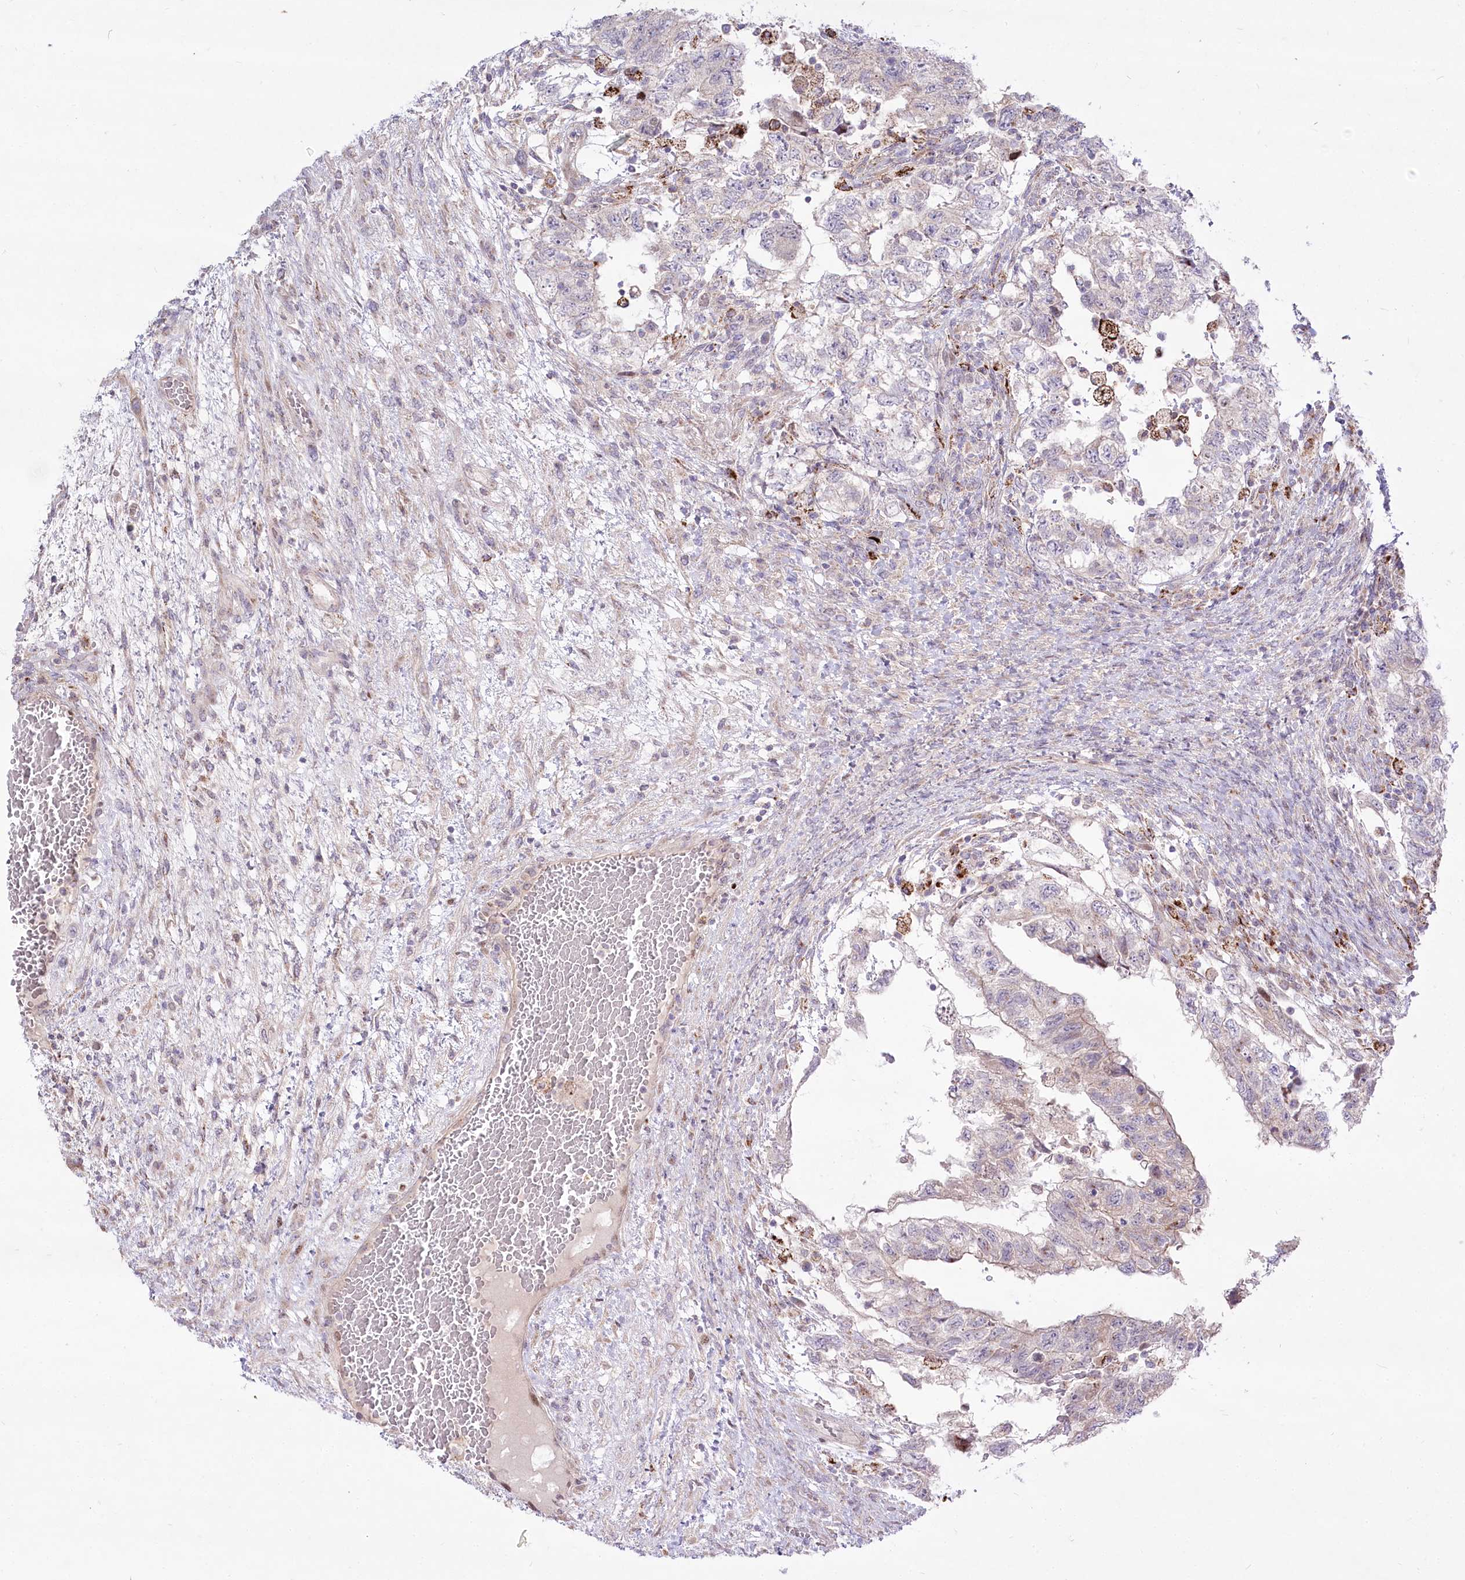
{"staining": {"intensity": "negative", "quantity": "none", "location": "none"}, "tissue": "testis cancer", "cell_type": "Tumor cells", "image_type": "cancer", "snomed": [{"axis": "morphology", "description": "Carcinoma, Embryonal, NOS"}, {"axis": "topography", "description": "Testis"}], "caption": "There is no significant expression in tumor cells of testis cancer (embryonal carcinoma).", "gene": "CEP164", "patient": {"sex": "male", "age": 36}}